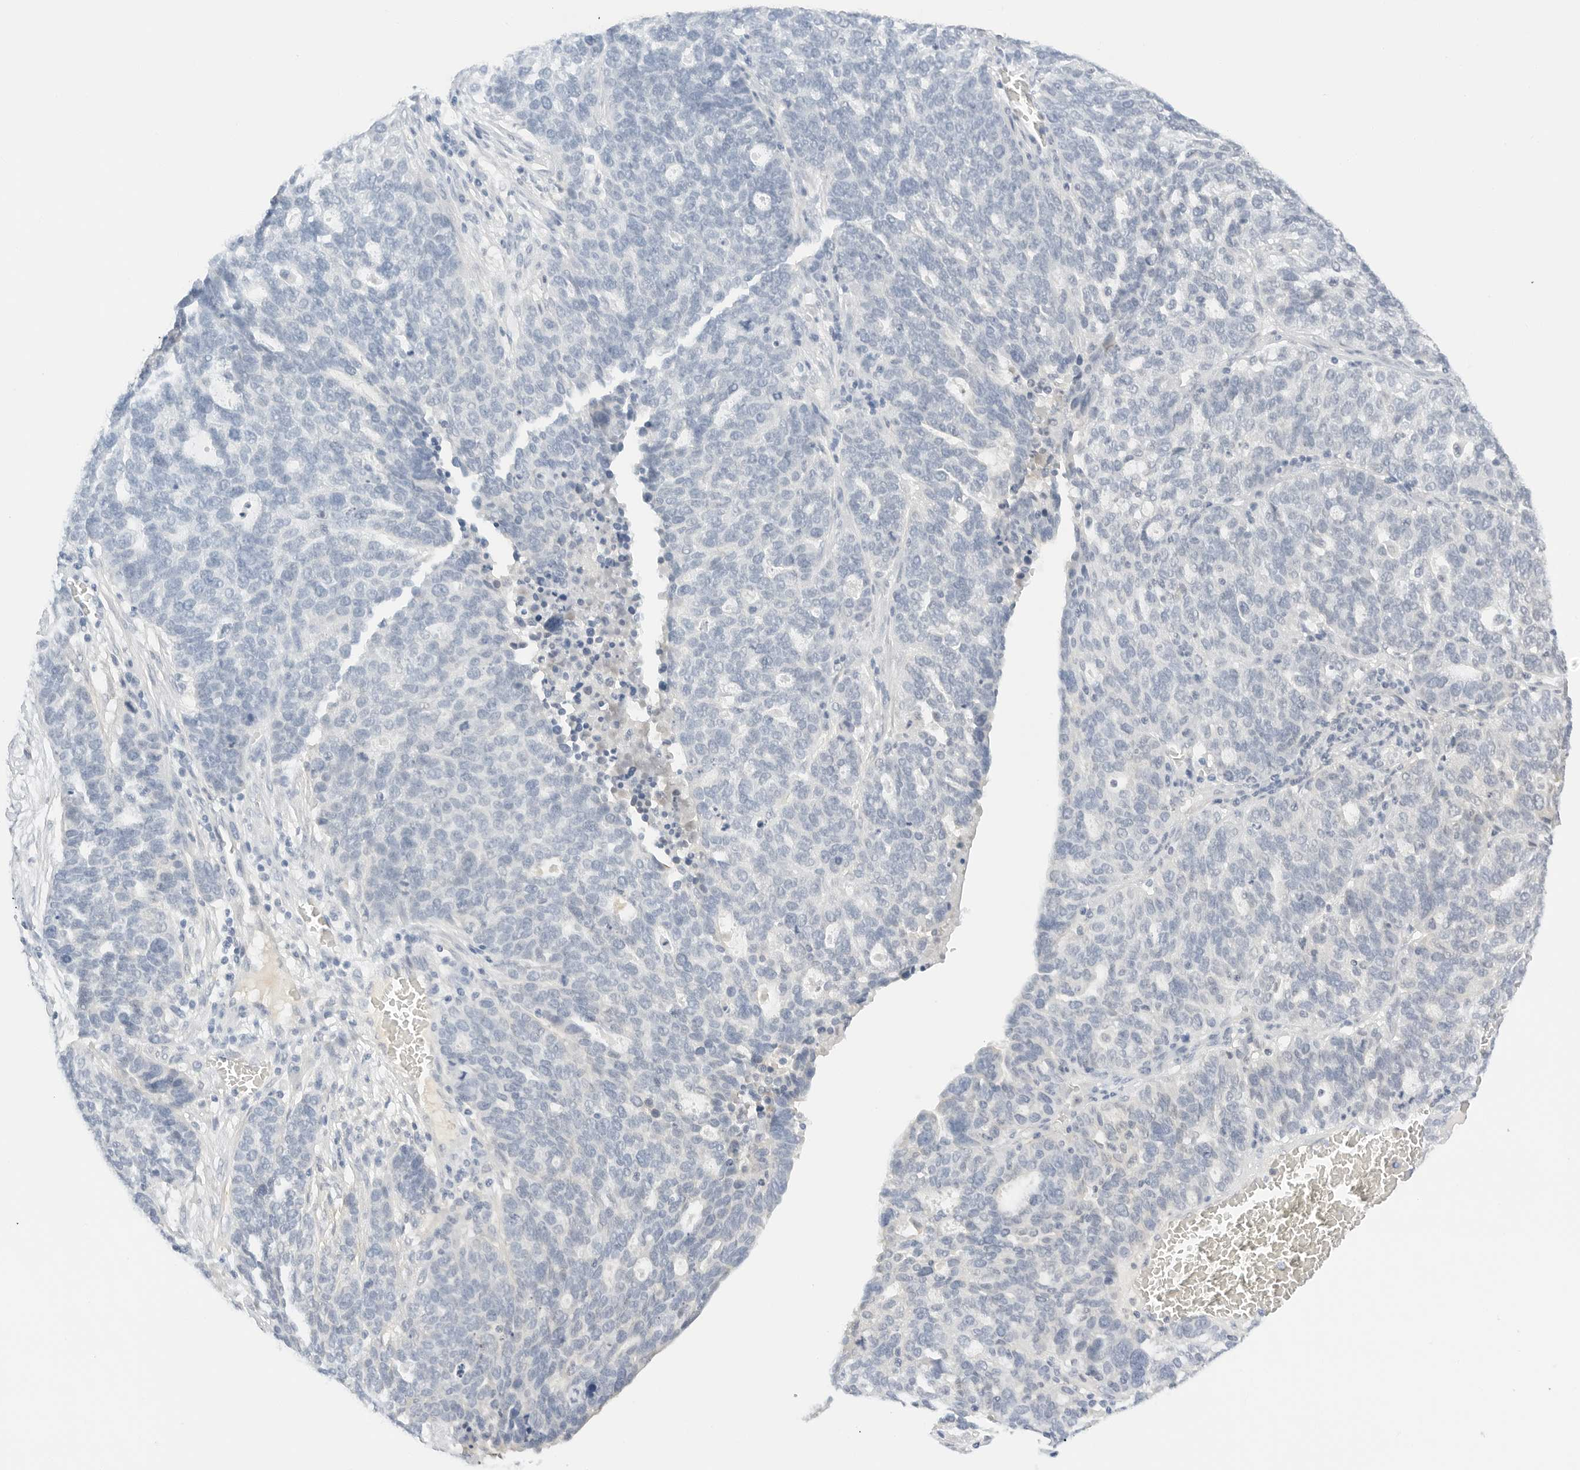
{"staining": {"intensity": "negative", "quantity": "none", "location": "none"}, "tissue": "ovarian cancer", "cell_type": "Tumor cells", "image_type": "cancer", "snomed": [{"axis": "morphology", "description": "Cystadenocarcinoma, serous, NOS"}, {"axis": "topography", "description": "Ovary"}], "caption": "There is no significant positivity in tumor cells of ovarian cancer.", "gene": "PKDCC", "patient": {"sex": "female", "age": 59}}